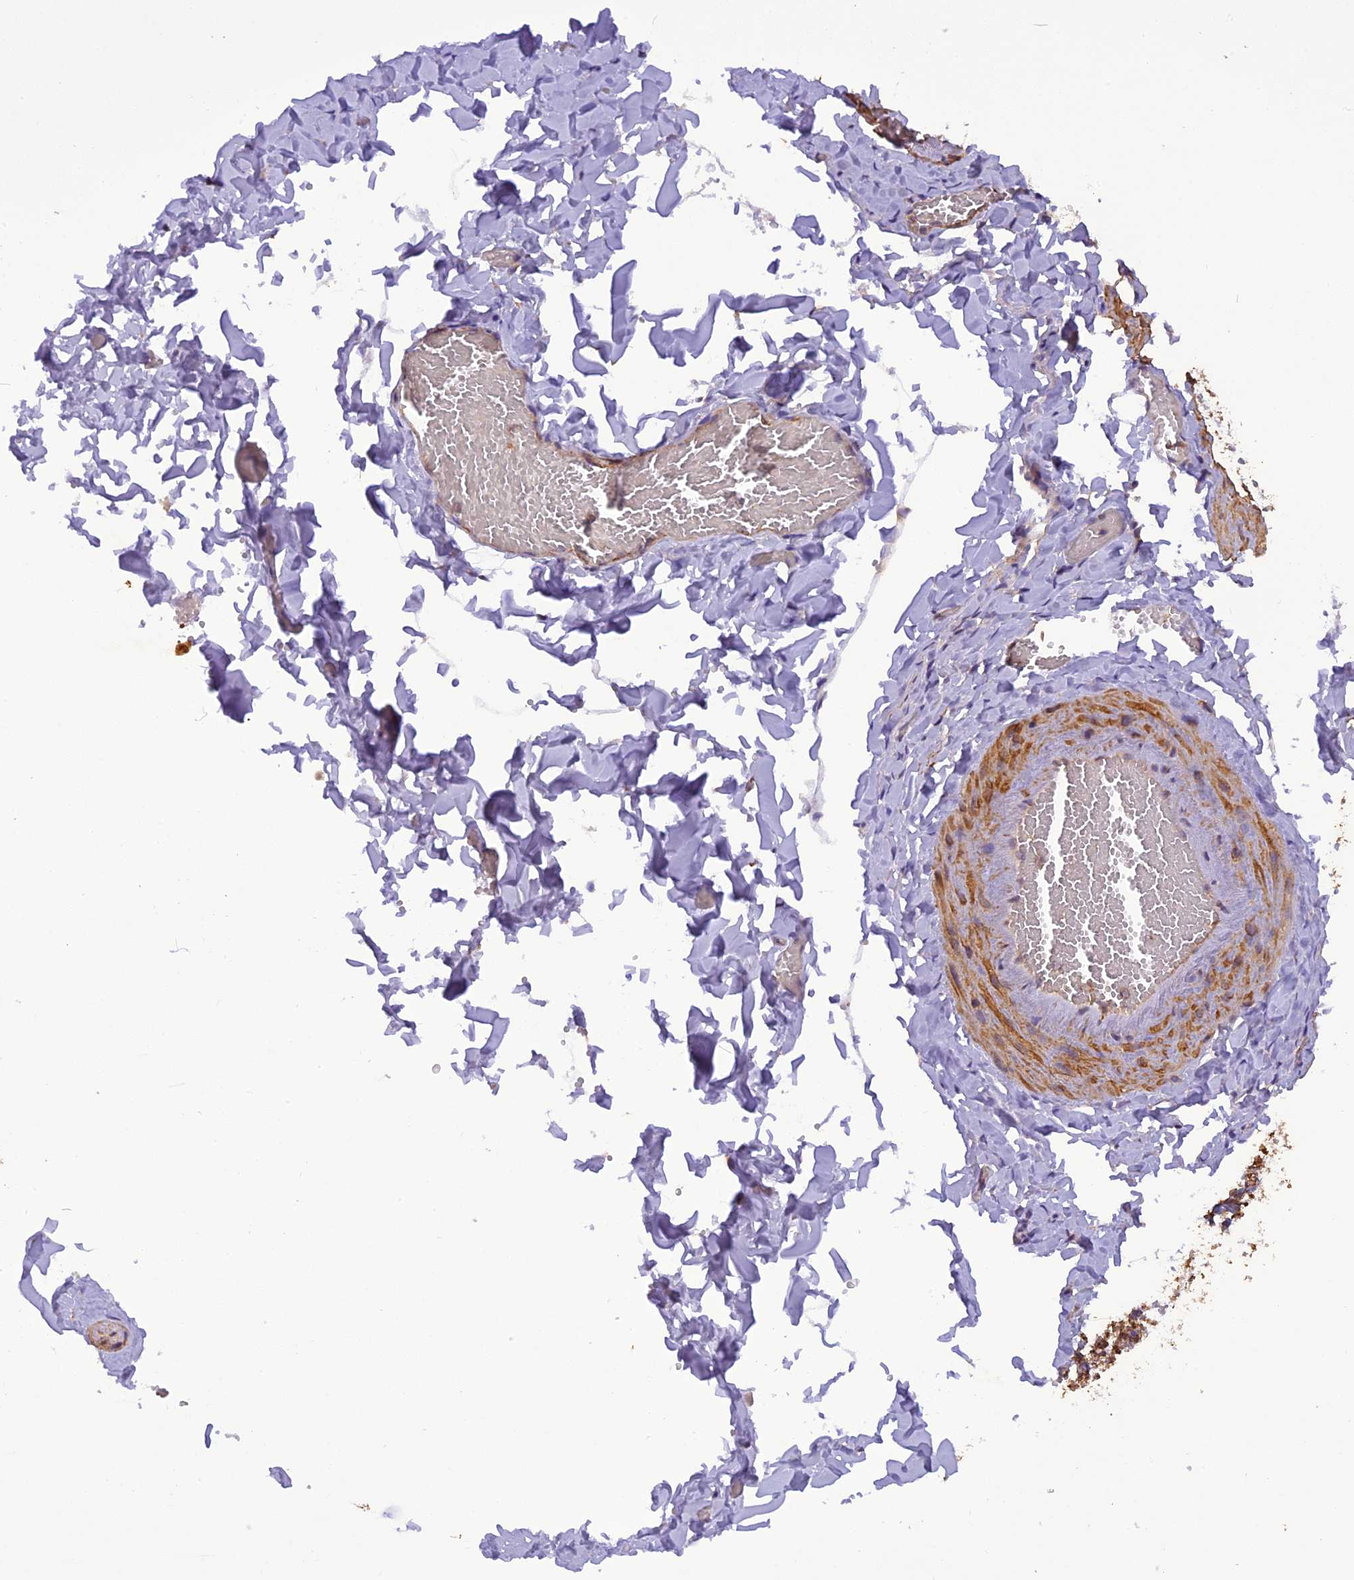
{"staining": {"intensity": "negative", "quantity": "none", "location": "none"}, "tissue": "adipose tissue", "cell_type": "Adipocytes", "image_type": "normal", "snomed": [{"axis": "morphology", "description": "Normal tissue, NOS"}, {"axis": "topography", "description": "Gallbladder"}, {"axis": "topography", "description": "Peripheral nerve tissue"}], "caption": "Adipocytes show no significant protein expression in benign adipose tissue. (DAB (3,3'-diaminobenzidine) immunohistochemistry (IHC), high magnification).", "gene": "STOML1", "patient": {"sex": "male", "age": 38}}